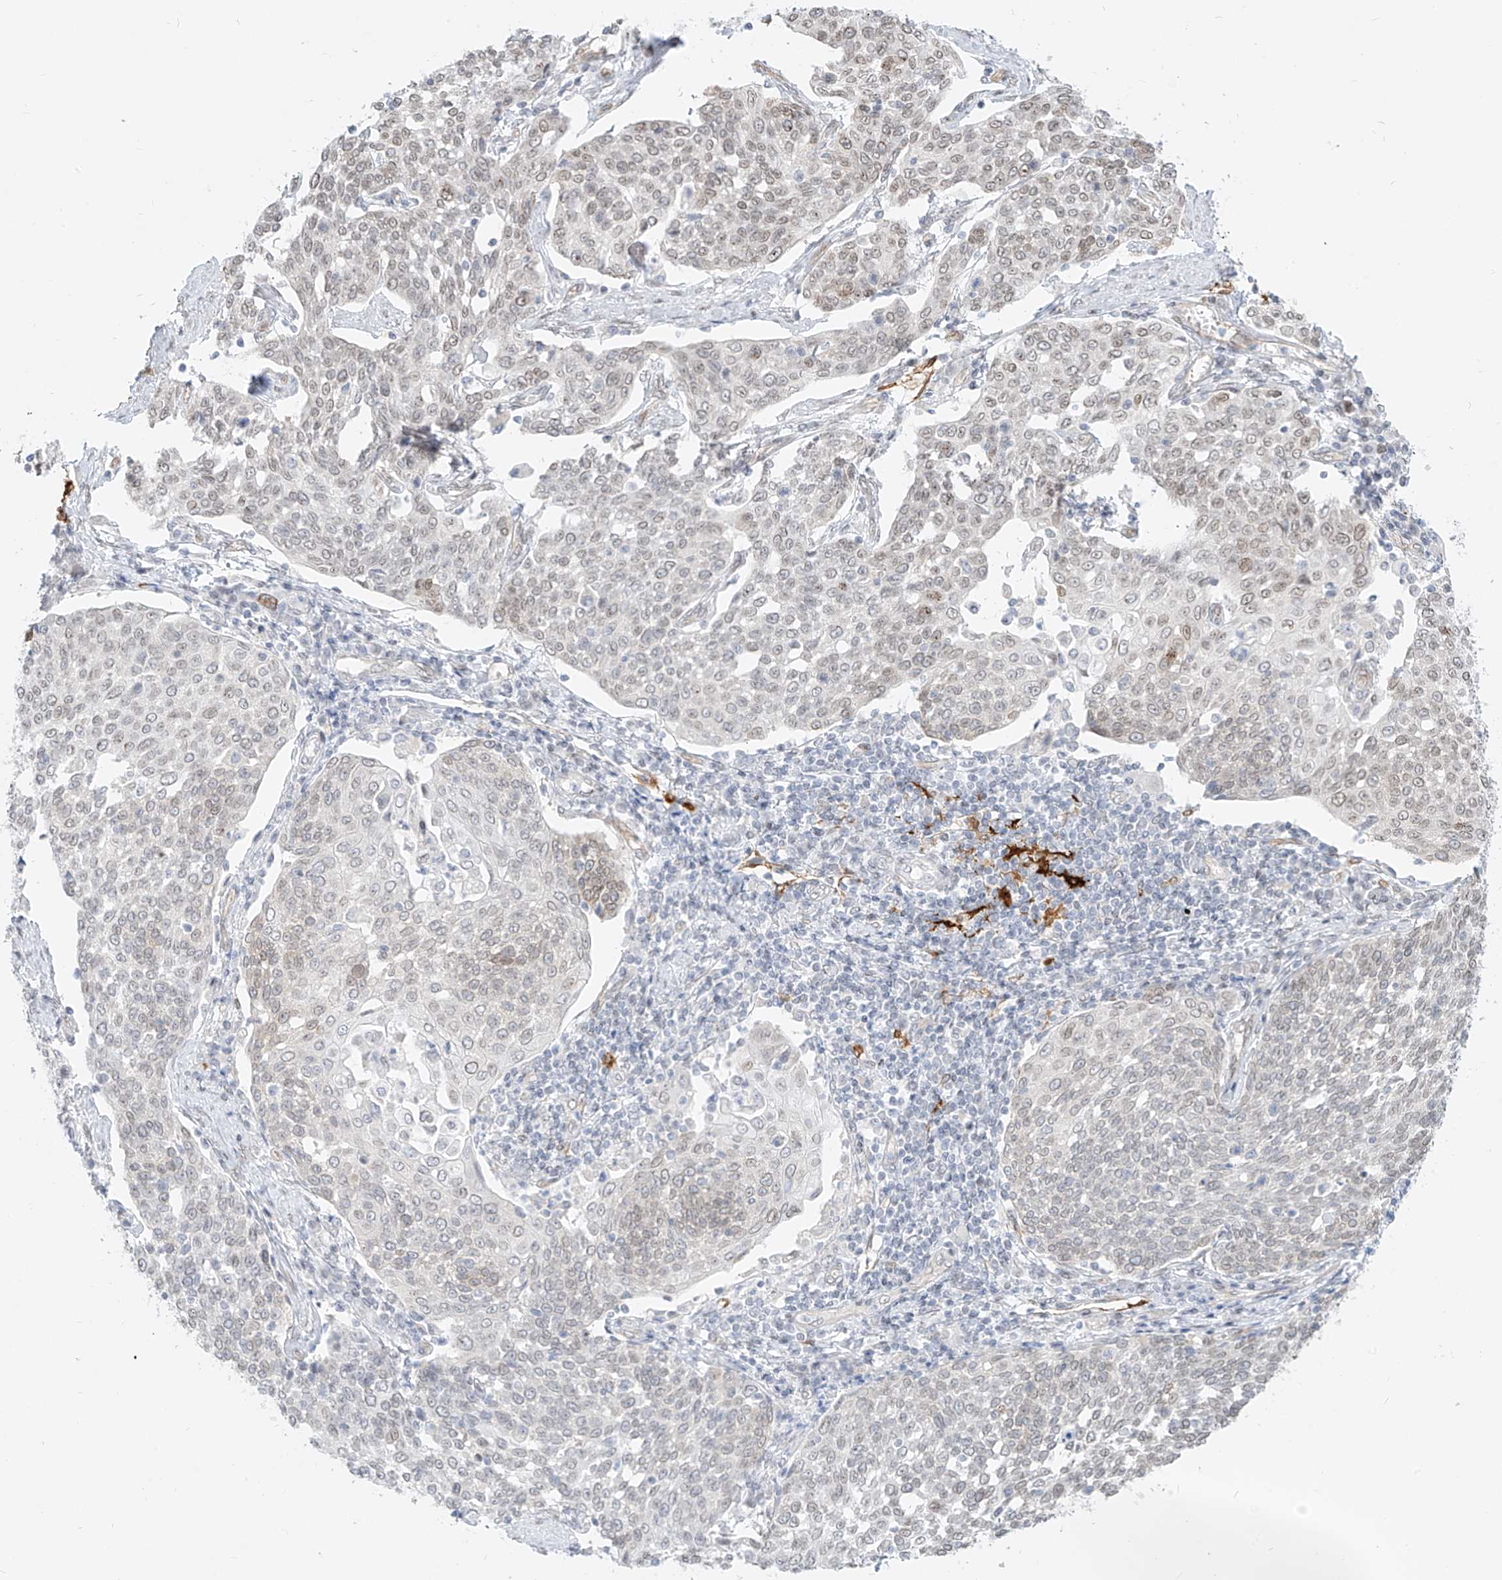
{"staining": {"intensity": "weak", "quantity": "25%-75%", "location": "nuclear"}, "tissue": "cervical cancer", "cell_type": "Tumor cells", "image_type": "cancer", "snomed": [{"axis": "morphology", "description": "Squamous cell carcinoma, NOS"}, {"axis": "topography", "description": "Cervix"}], "caption": "Protein expression analysis of human cervical cancer reveals weak nuclear positivity in about 25%-75% of tumor cells.", "gene": "NHSL1", "patient": {"sex": "female", "age": 34}}